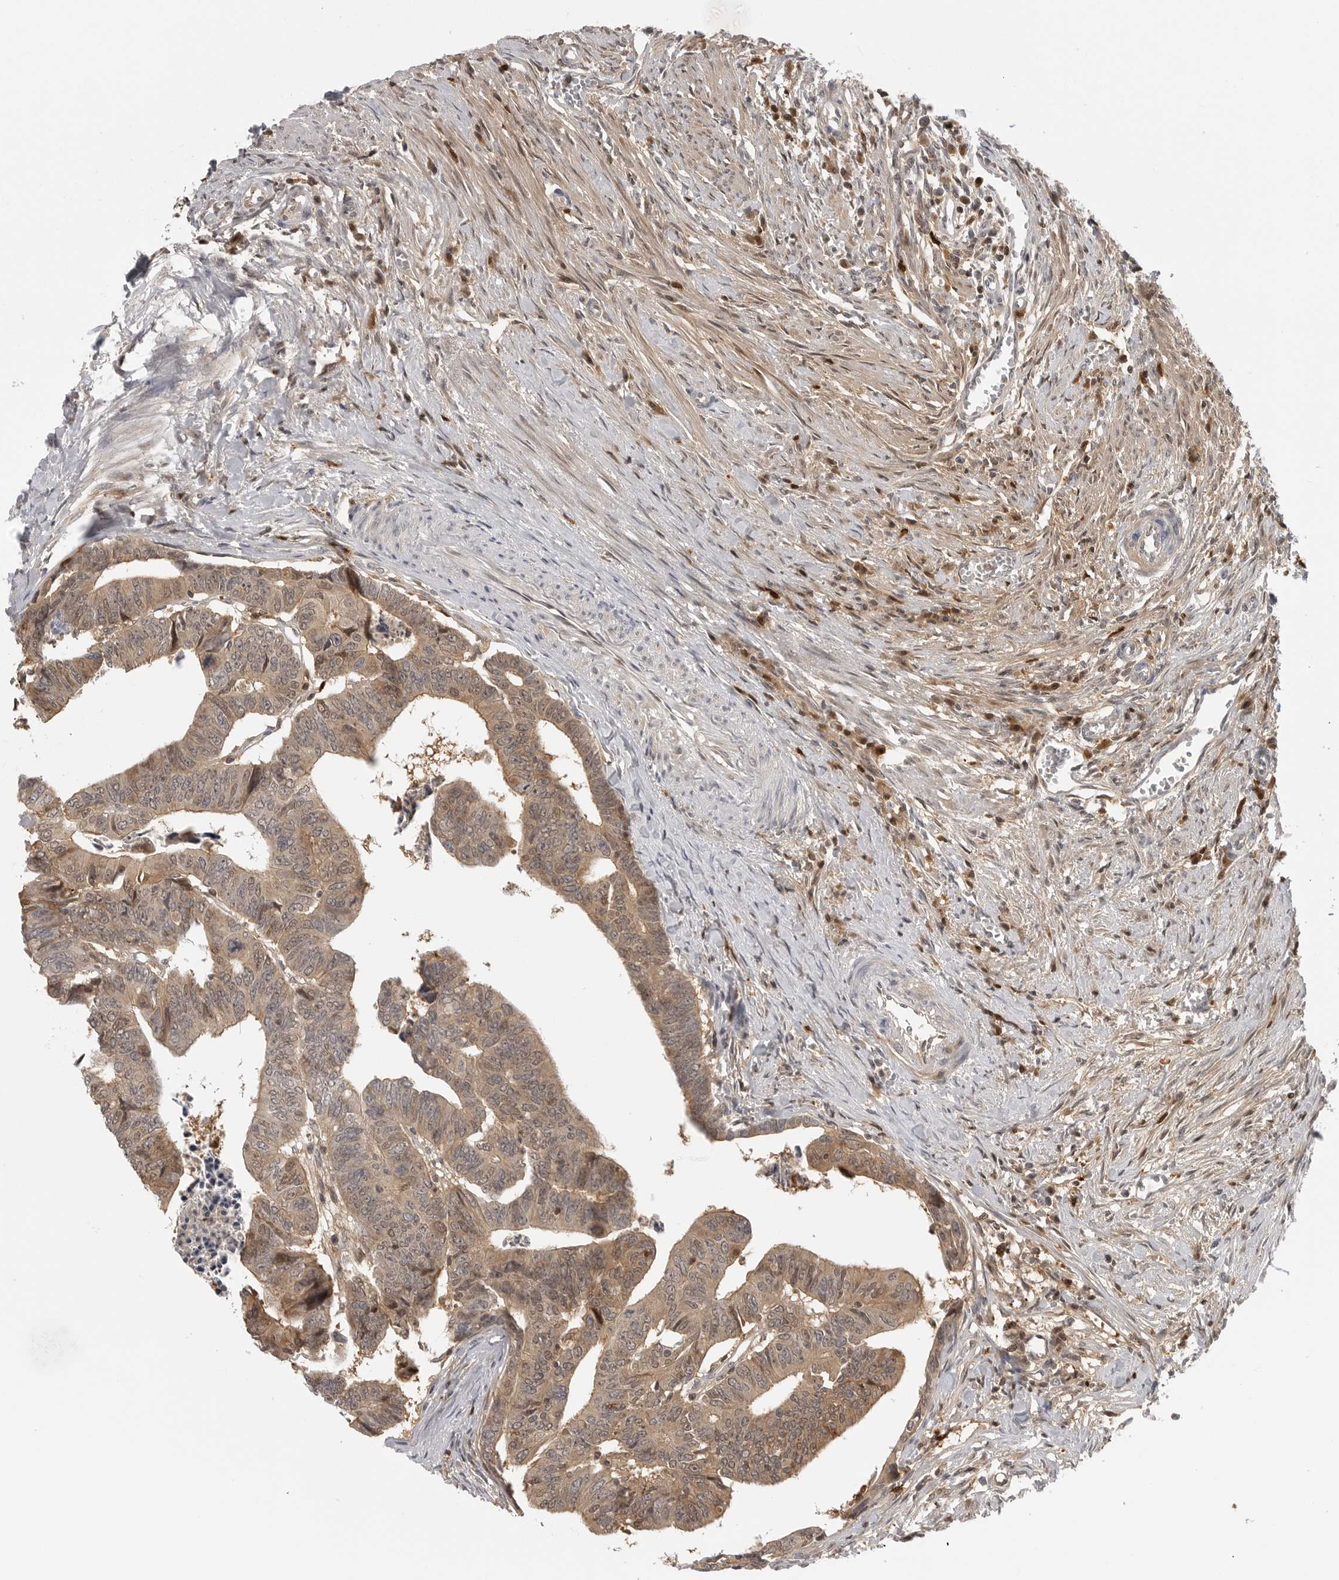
{"staining": {"intensity": "weak", "quantity": ">75%", "location": "cytoplasmic/membranous,nuclear"}, "tissue": "colorectal cancer", "cell_type": "Tumor cells", "image_type": "cancer", "snomed": [{"axis": "morphology", "description": "Adenocarcinoma, NOS"}, {"axis": "topography", "description": "Rectum"}], "caption": "The image shows immunohistochemical staining of colorectal adenocarcinoma. There is weak cytoplasmic/membranous and nuclear expression is appreciated in about >75% of tumor cells. Using DAB (3,3'-diaminobenzidine) (brown) and hematoxylin (blue) stains, captured at high magnification using brightfield microscopy.", "gene": "CTIF", "patient": {"sex": "female", "age": 65}}